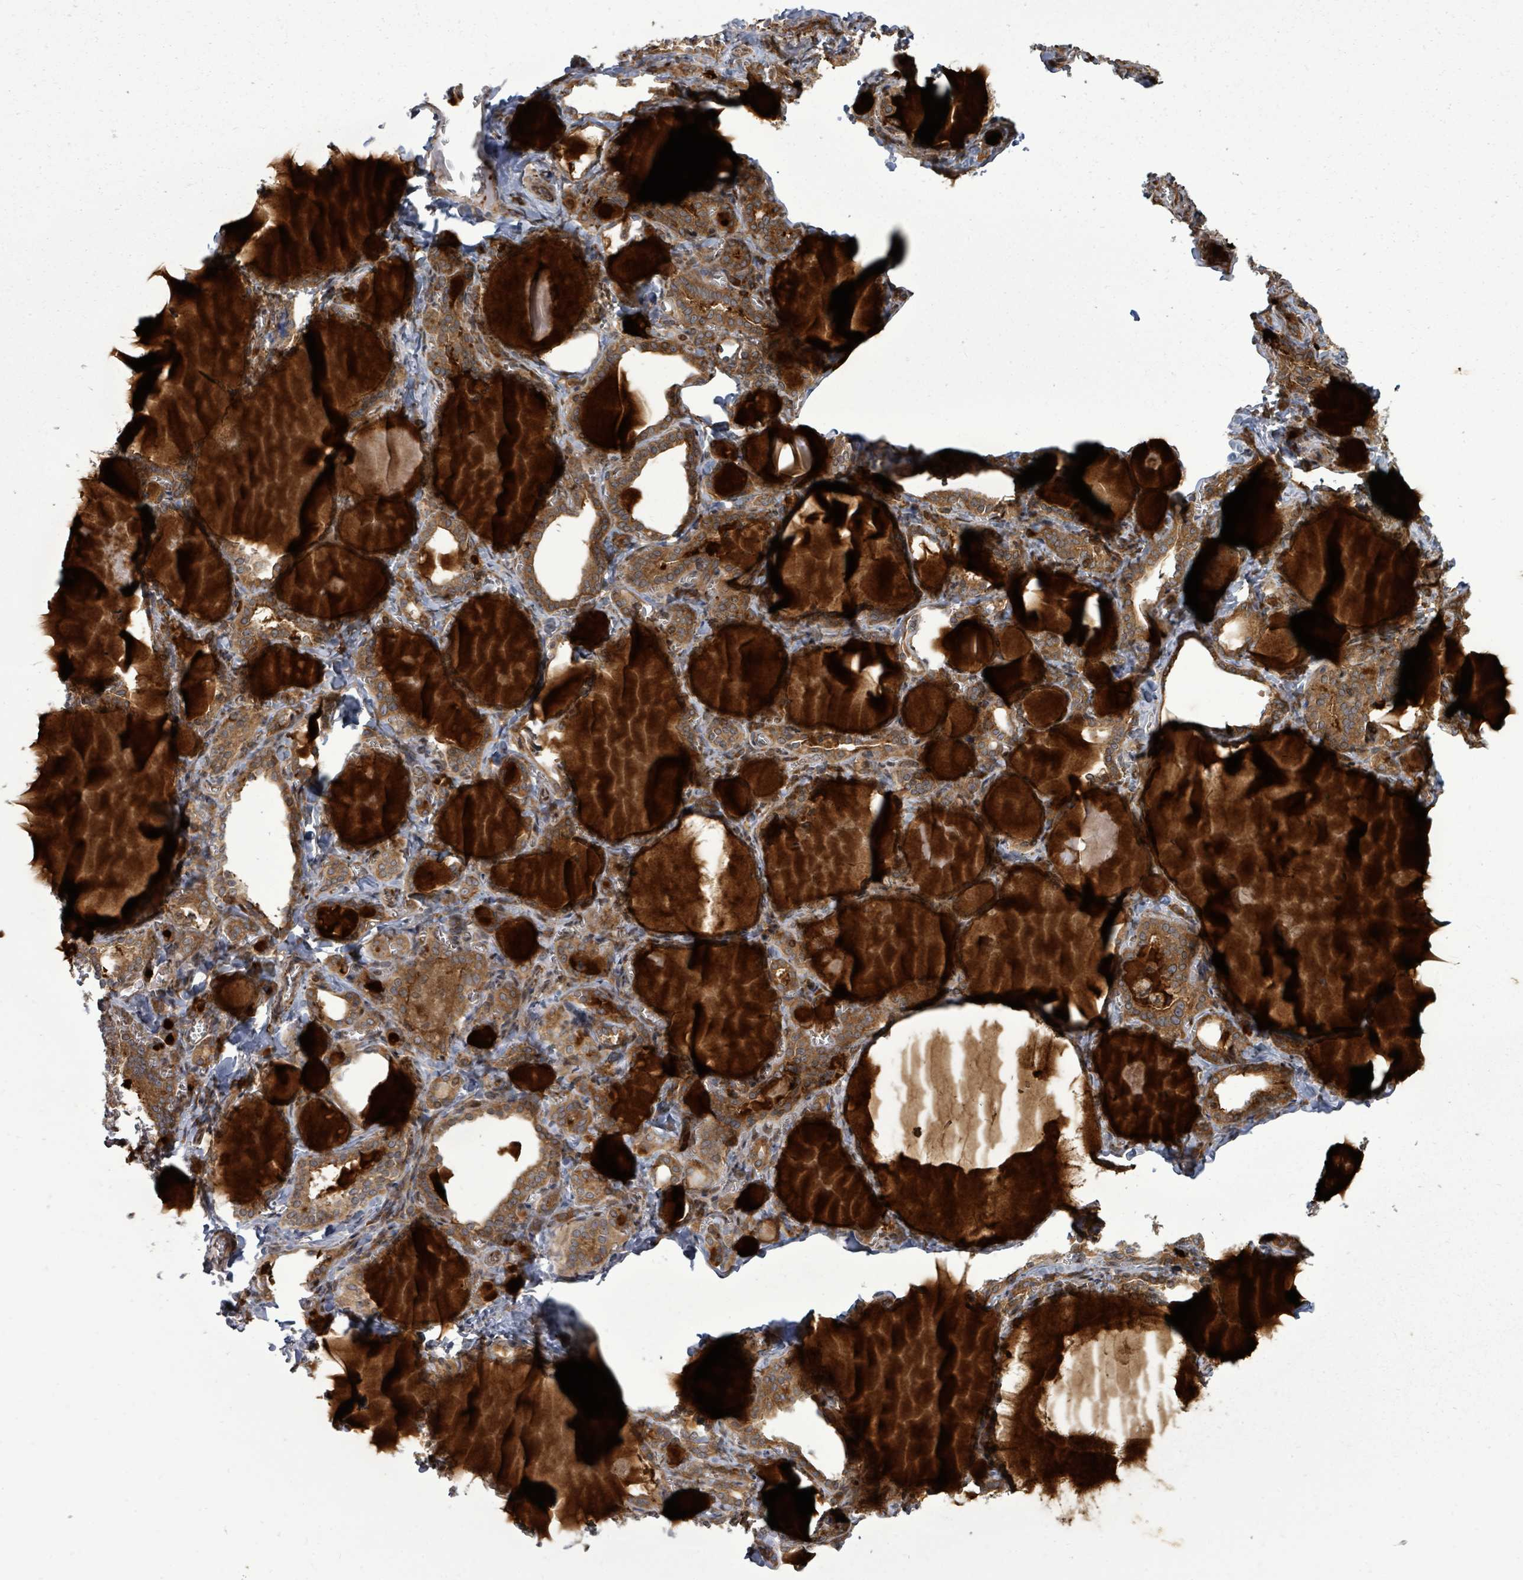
{"staining": {"intensity": "strong", "quantity": ">75%", "location": "cytoplasmic/membranous"}, "tissue": "thyroid gland", "cell_type": "Glandular cells", "image_type": "normal", "snomed": [{"axis": "morphology", "description": "Normal tissue, NOS"}, {"axis": "topography", "description": "Thyroid gland"}], "caption": "Protein expression analysis of normal thyroid gland exhibits strong cytoplasmic/membranous positivity in about >75% of glandular cells.", "gene": "EIF3CL", "patient": {"sex": "female", "age": 42}}